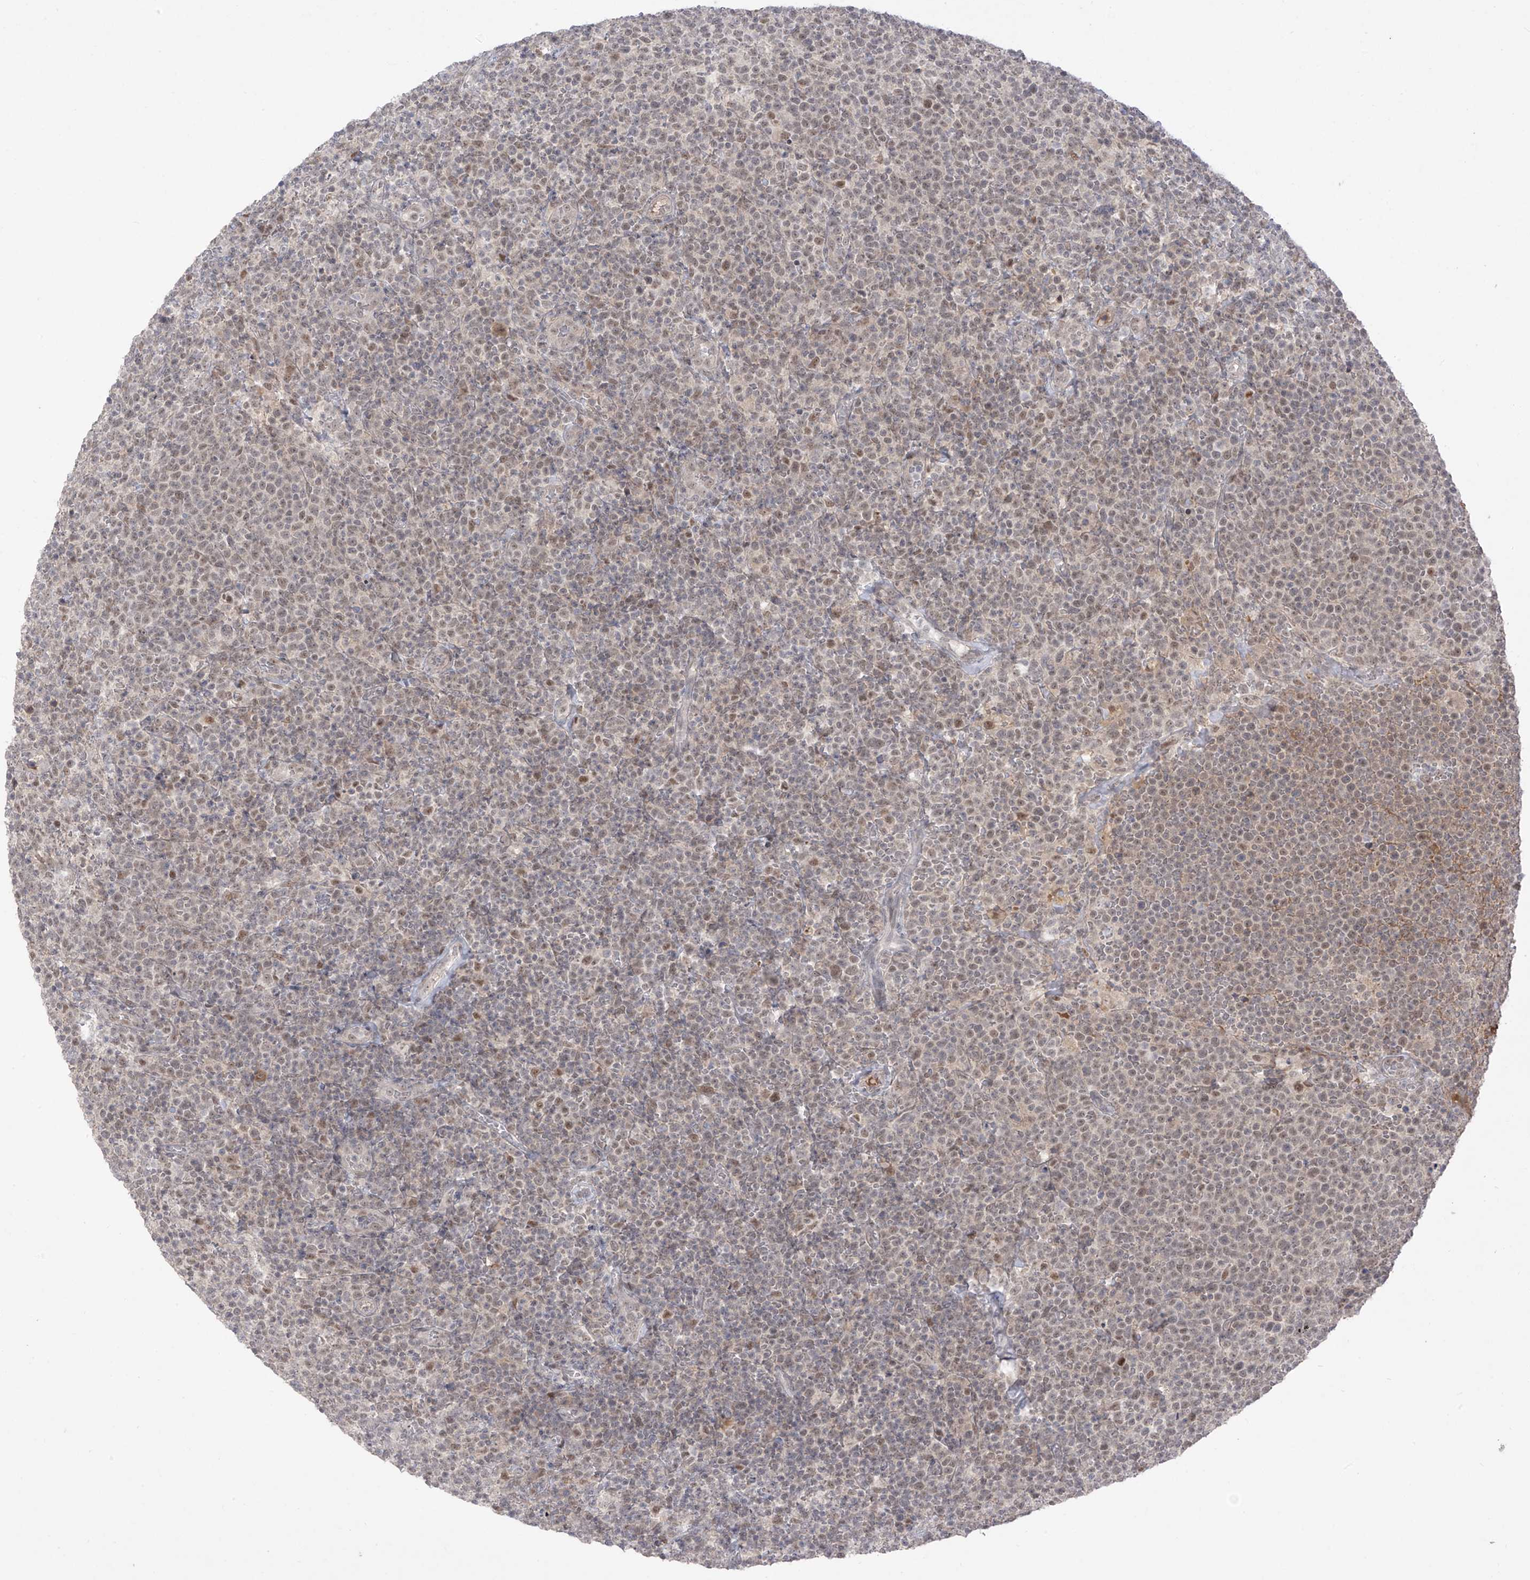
{"staining": {"intensity": "moderate", "quantity": "<25%", "location": "nuclear"}, "tissue": "lymphoma", "cell_type": "Tumor cells", "image_type": "cancer", "snomed": [{"axis": "morphology", "description": "Malignant lymphoma, non-Hodgkin's type, High grade"}, {"axis": "topography", "description": "Lymph node"}], "caption": "Lymphoma tissue demonstrates moderate nuclear expression in about <25% of tumor cells, visualized by immunohistochemistry.", "gene": "OGT", "patient": {"sex": "male", "age": 61}}